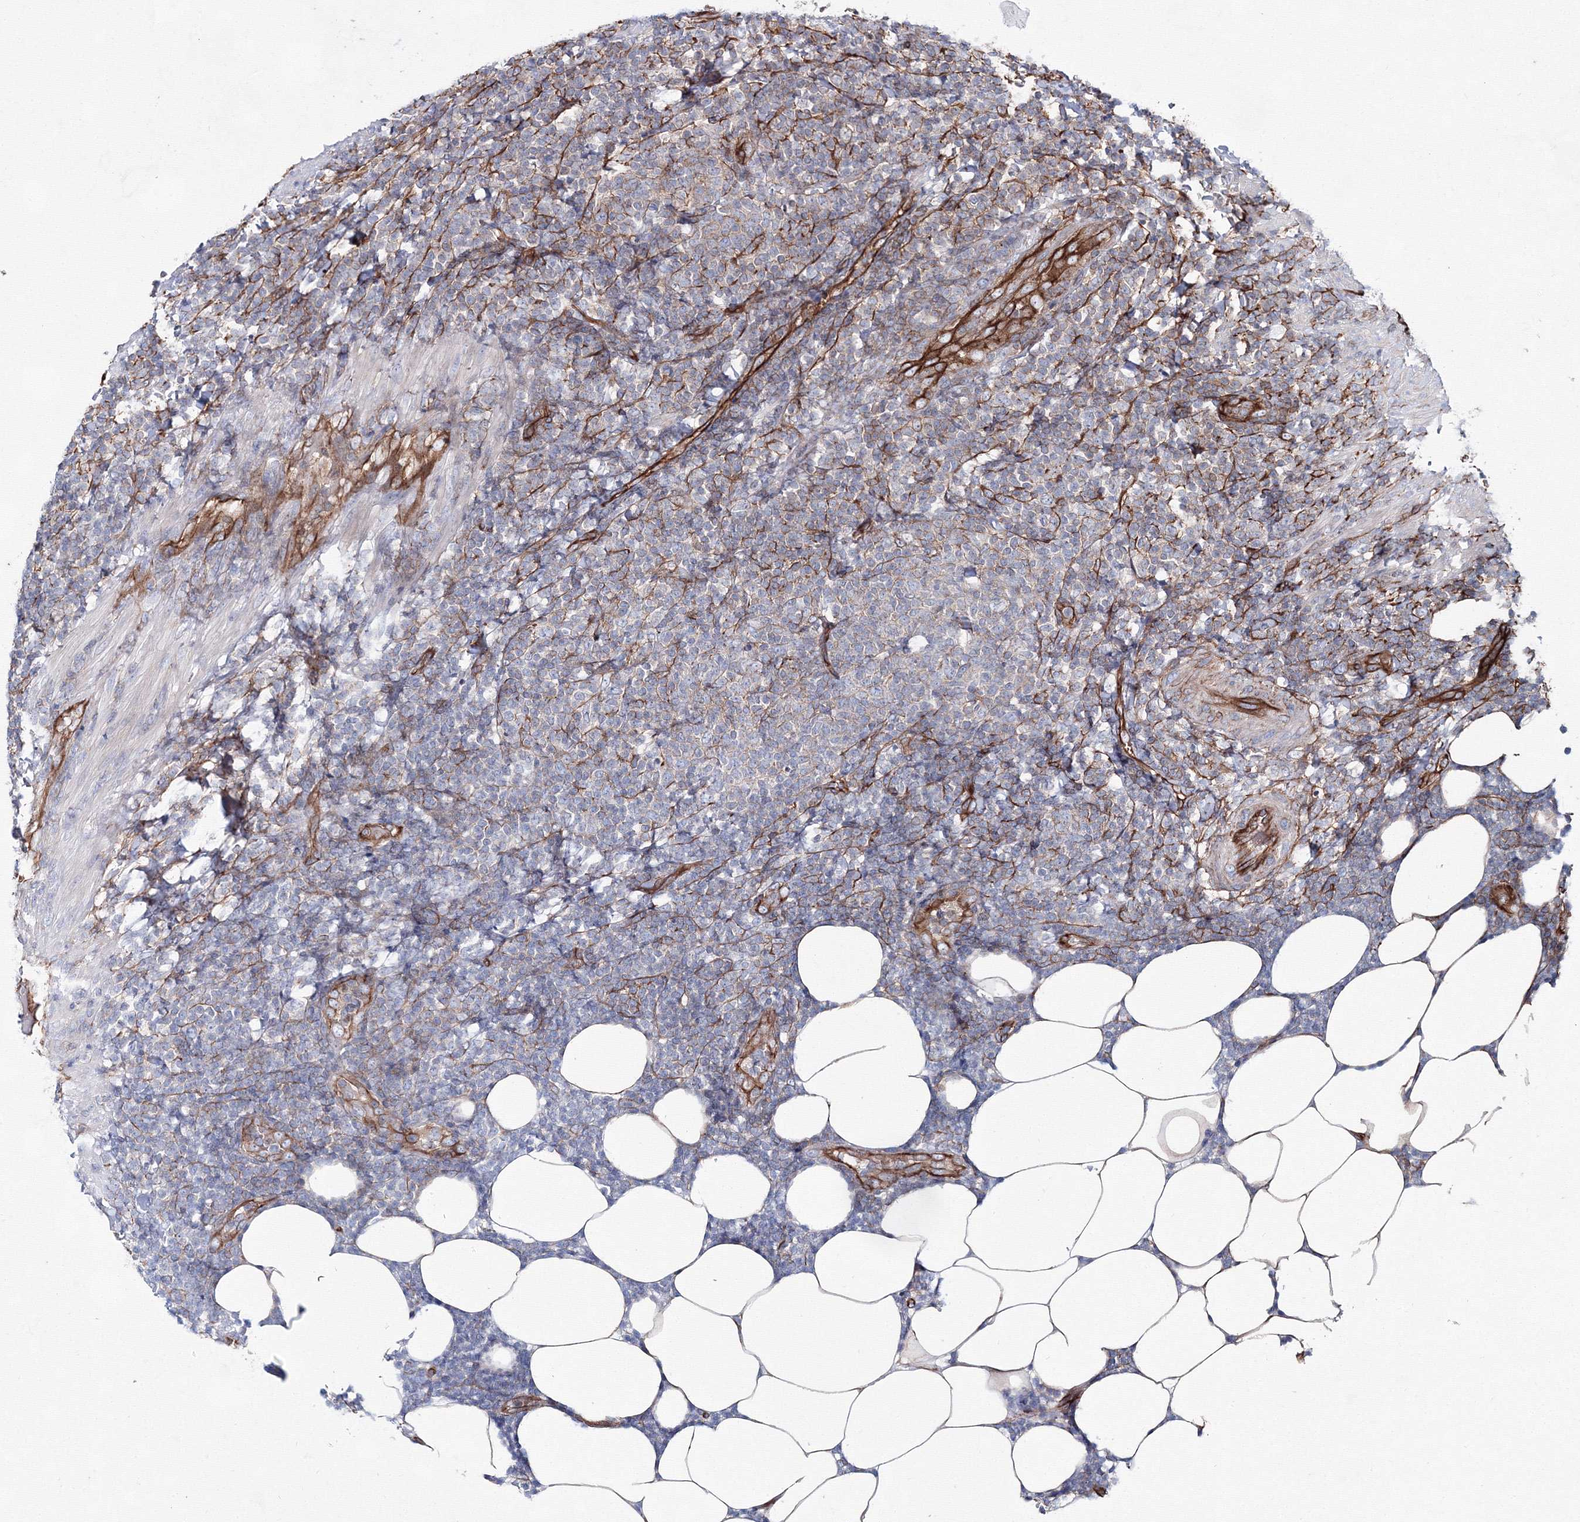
{"staining": {"intensity": "weak", "quantity": "<25%", "location": "cytoplasmic/membranous"}, "tissue": "lymphoma", "cell_type": "Tumor cells", "image_type": "cancer", "snomed": [{"axis": "morphology", "description": "Malignant lymphoma, non-Hodgkin's type, Low grade"}, {"axis": "topography", "description": "Lymph node"}], "caption": "The photomicrograph displays no staining of tumor cells in malignant lymphoma, non-Hodgkin's type (low-grade).", "gene": "ANKRD37", "patient": {"sex": "male", "age": 66}}